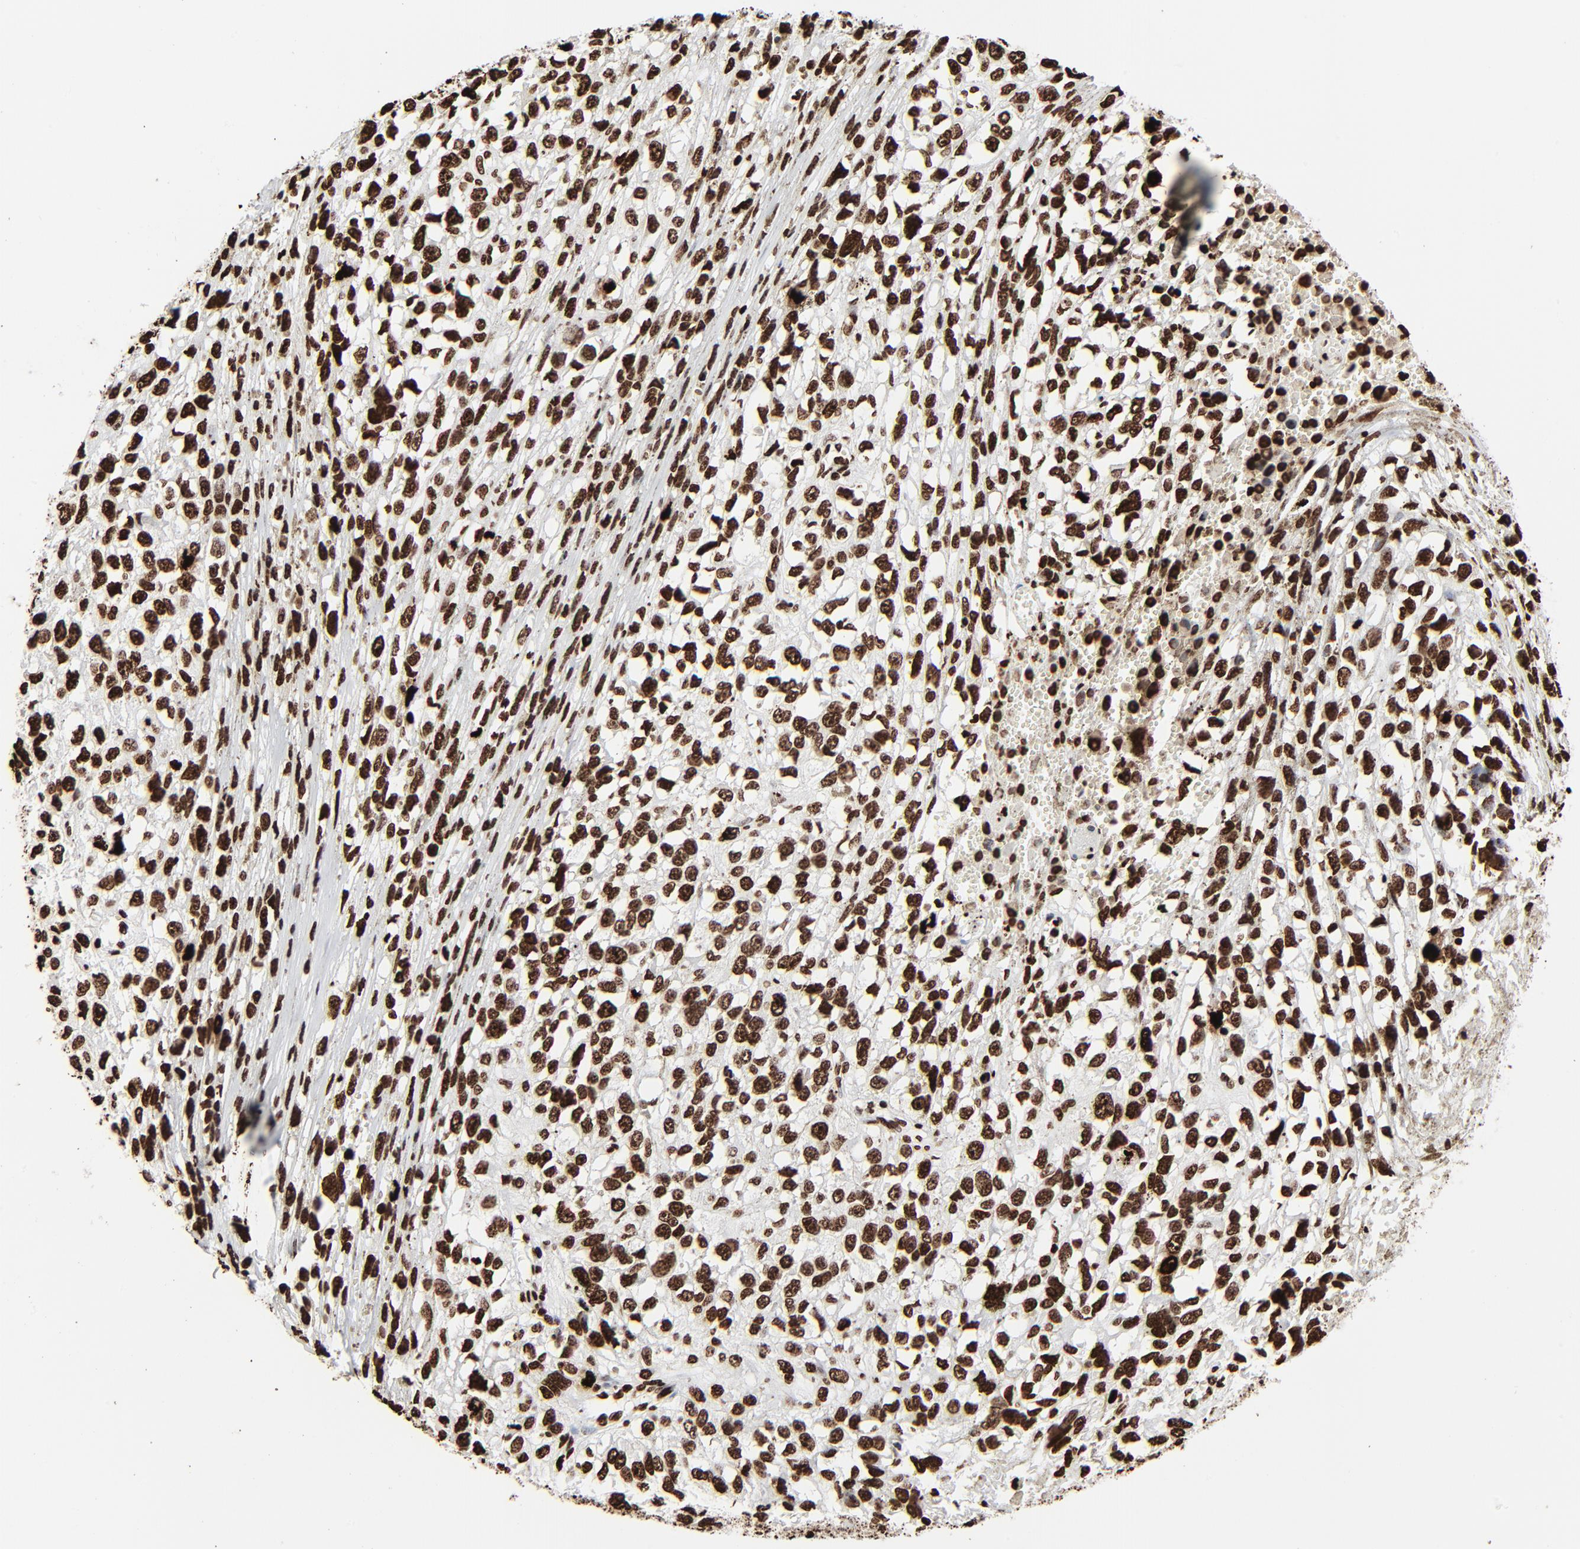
{"staining": {"intensity": "strong", "quantity": ">75%", "location": "nuclear"}, "tissue": "melanoma", "cell_type": "Tumor cells", "image_type": "cancer", "snomed": [{"axis": "morphology", "description": "Malignant melanoma, Metastatic site"}, {"axis": "topography", "description": "Lymph node"}], "caption": "Melanoma stained with immunohistochemistry displays strong nuclear expression in approximately >75% of tumor cells. The staining was performed using DAB (3,3'-diaminobenzidine), with brown indicating positive protein expression. Nuclei are stained blue with hematoxylin.", "gene": "H3-4", "patient": {"sex": "male", "age": 59}}